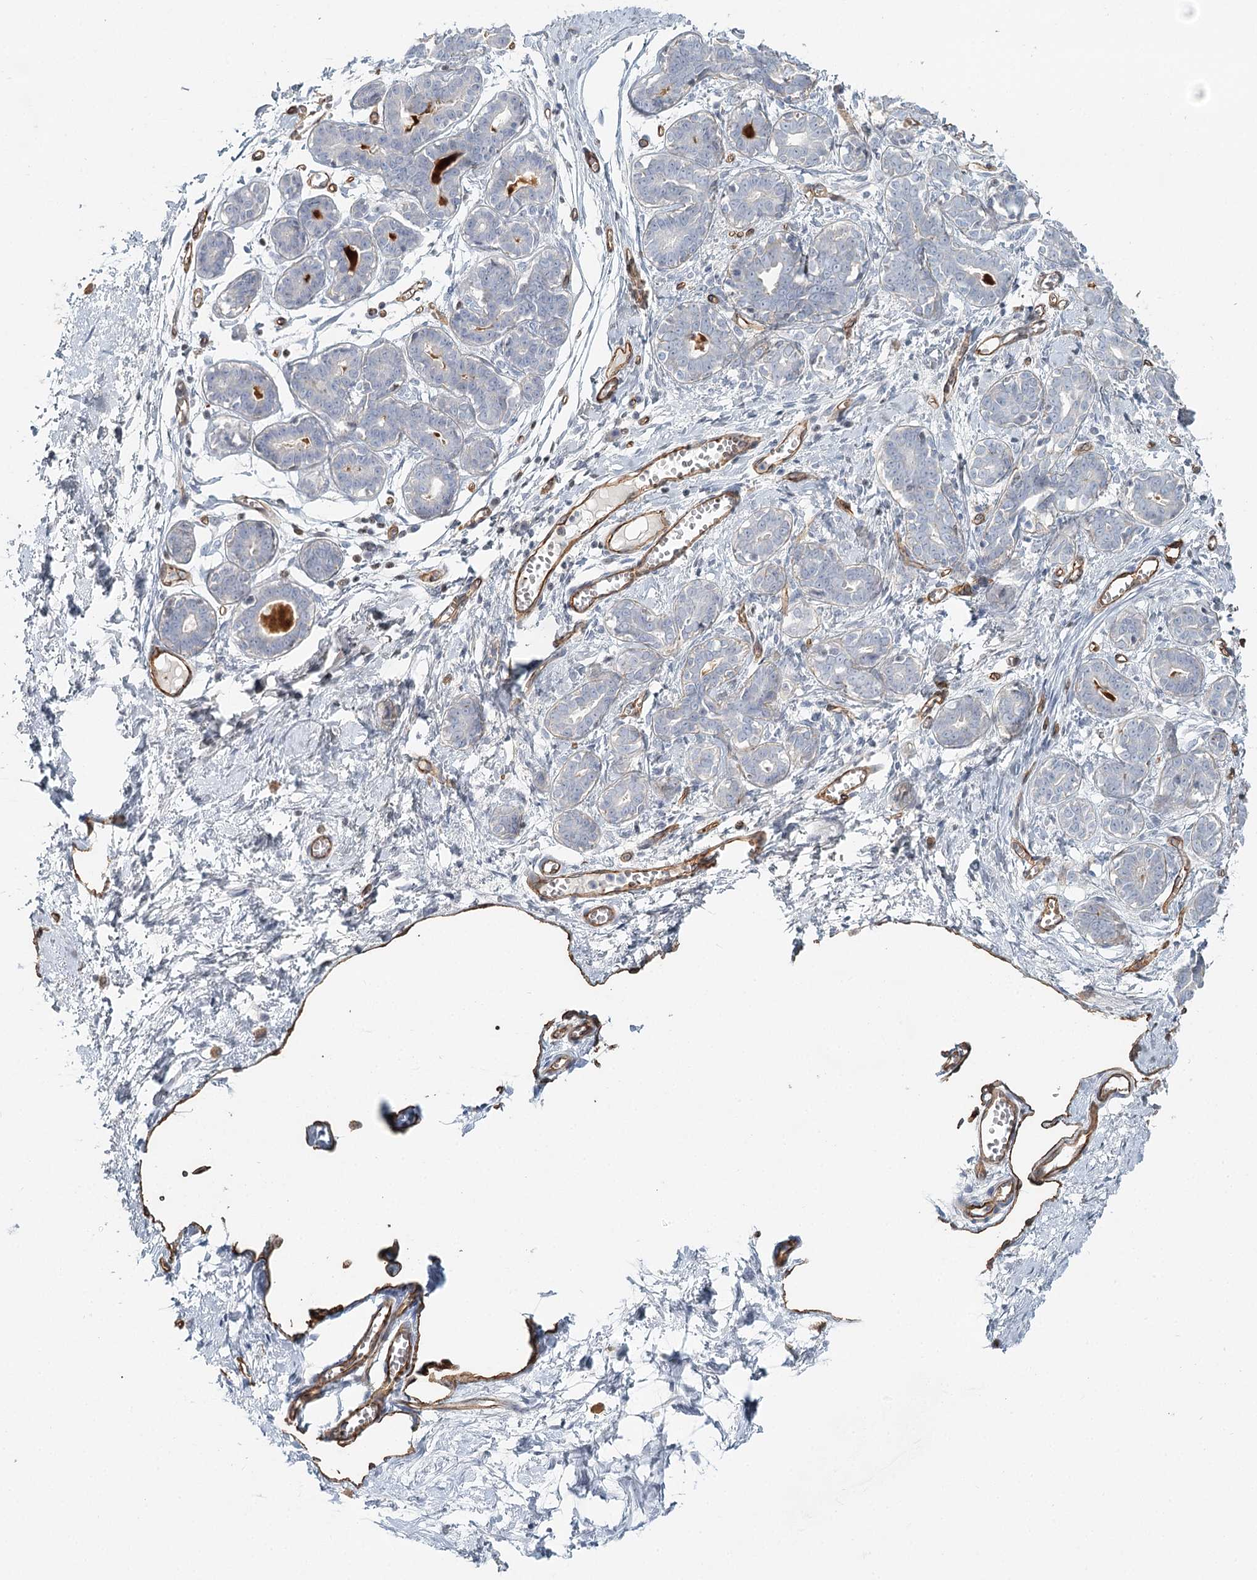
{"staining": {"intensity": "negative", "quantity": "none", "location": "none"}, "tissue": "breast", "cell_type": "Adipocytes", "image_type": "normal", "snomed": [{"axis": "morphology", "description": "Normal tissue, NOS"}, {"axis": "topography", "description": "Breast"}], "caption": "A micrograph of breast stained for a protein demonstrates no brown staining in adipocytes.", "gene": "ZFYVE28", "patient": {"sex": "female", "age": 27}}